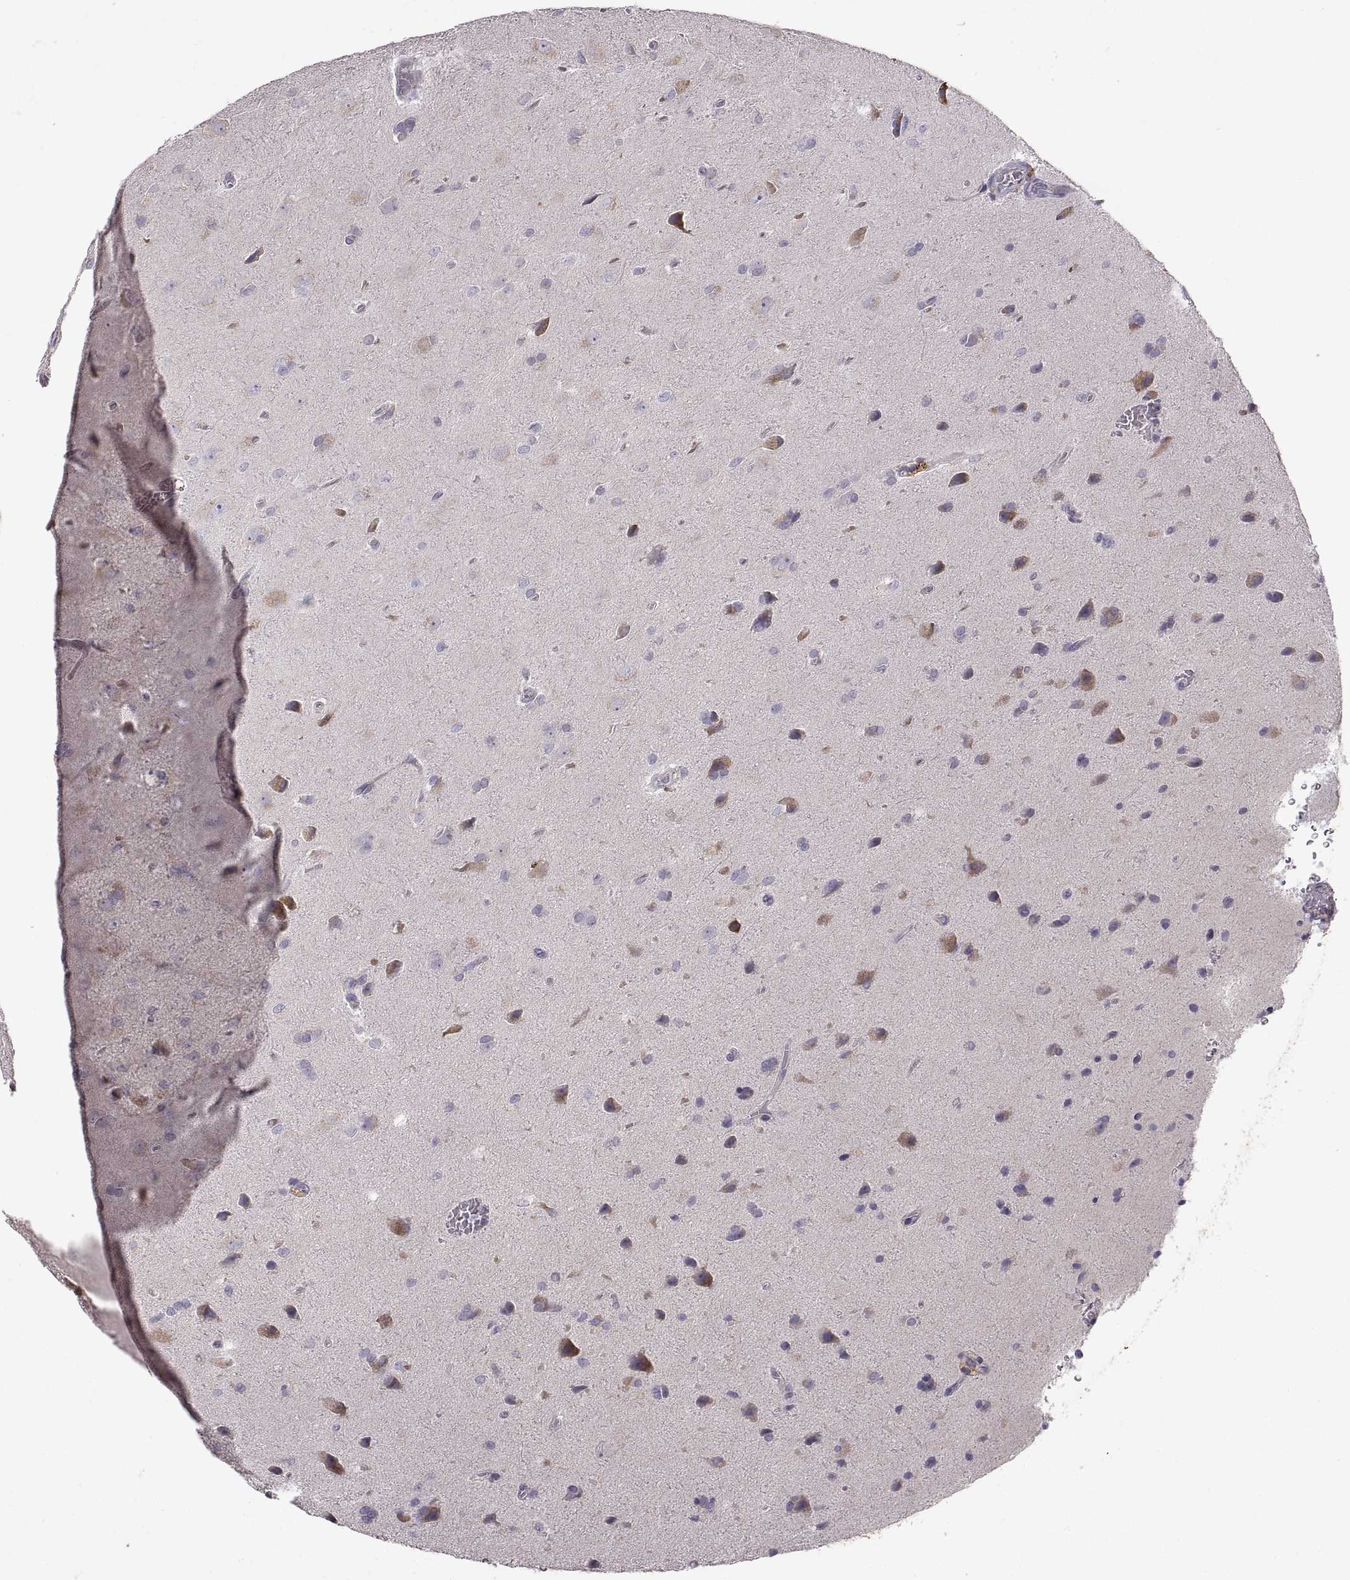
{"staining": {"intensity": "negative", "quantity": "none", "location": "none"}, "tissue": "glioma", "cell_type": "Tumor cells", "image_type": "cancer", "snomed": [{"axis": "morphology", "description": "Glioma, malignant, Low grade"}, {"axis": "topography", "description": "Brain"}], "caption": "This is an immunohistochemistry (IHC) photomicrograph of human malignant low-grade glioma. There is no expression in tumor cells.", "gene": "PLEKHB2", "patient": {"sex": "male", "age": 58}}